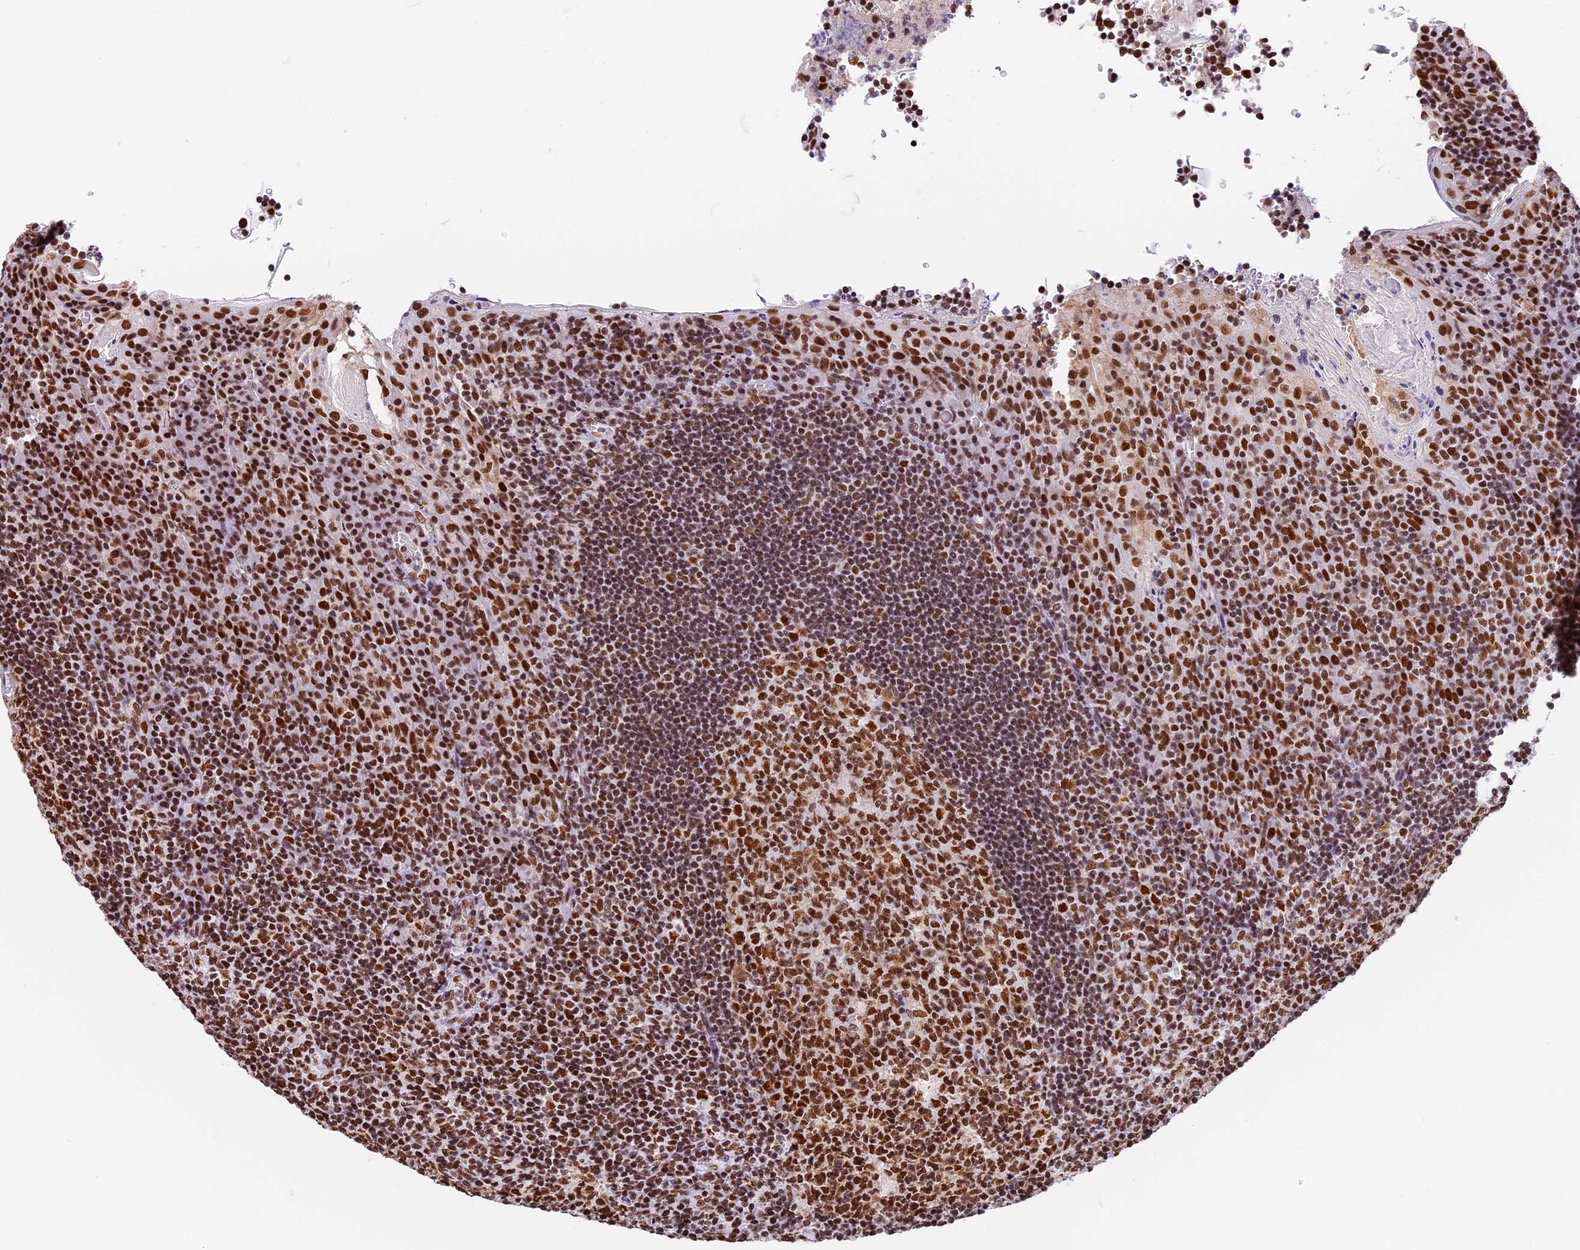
{"staining": {"intensity": "strong", "quantity": ">75%", "location": "nuclear"}, "tissue": "tonsil", "cell_type": "Germinal center cells", "image_type": "normal", "snomed": [{"axis": "morphology", "description": "Normal tissue, NOS"}, {"axis": "topography", "description": "Tonsil"}], "caption": "Immunohistochemistry photomicrograph of benign tonsil stained for a protein (brown), which demonstrates high levels of strong nuclear expression in about >75% of germinal center cells.", "gene": "SBNO1", "patient": {"sex": "male", "age": 17}}